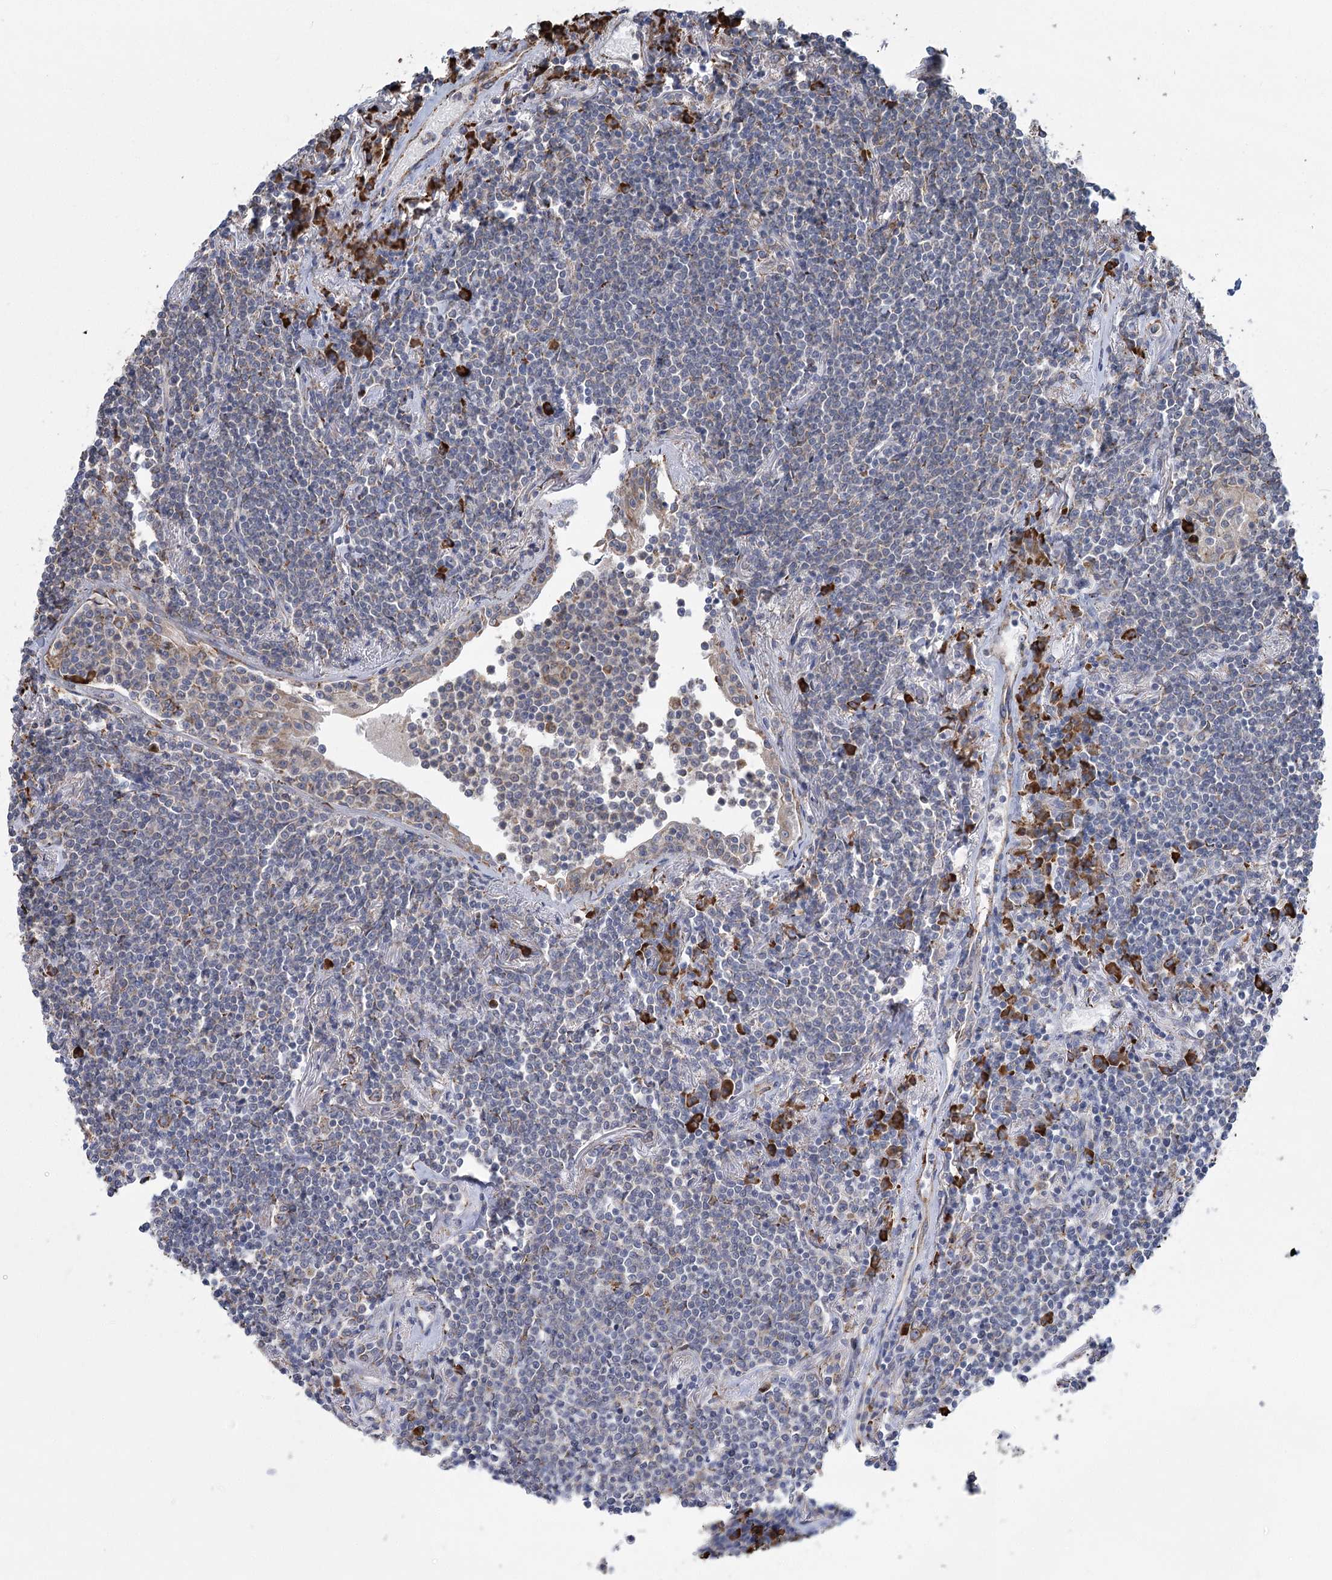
{"staining": {"intensity": "negative", "quantity": "none", "location": "none"}, "tissue": "lymphoma", "cell_type": "Tumor cells", "image_type": "cancer", "snomed": [{"axis": "morphology", "description": "Malignant lymphoma, non-Hodgkin's type, Low grade"}, {"axis": "topography", "description": "Lung"}], "caption": "Tumor cells are negative for protein expression in human low-grade malignant lymphoma, non-Hodgkin's type.", "gene": "METTL24", "patient": {"sex": "female", "age": 71}}